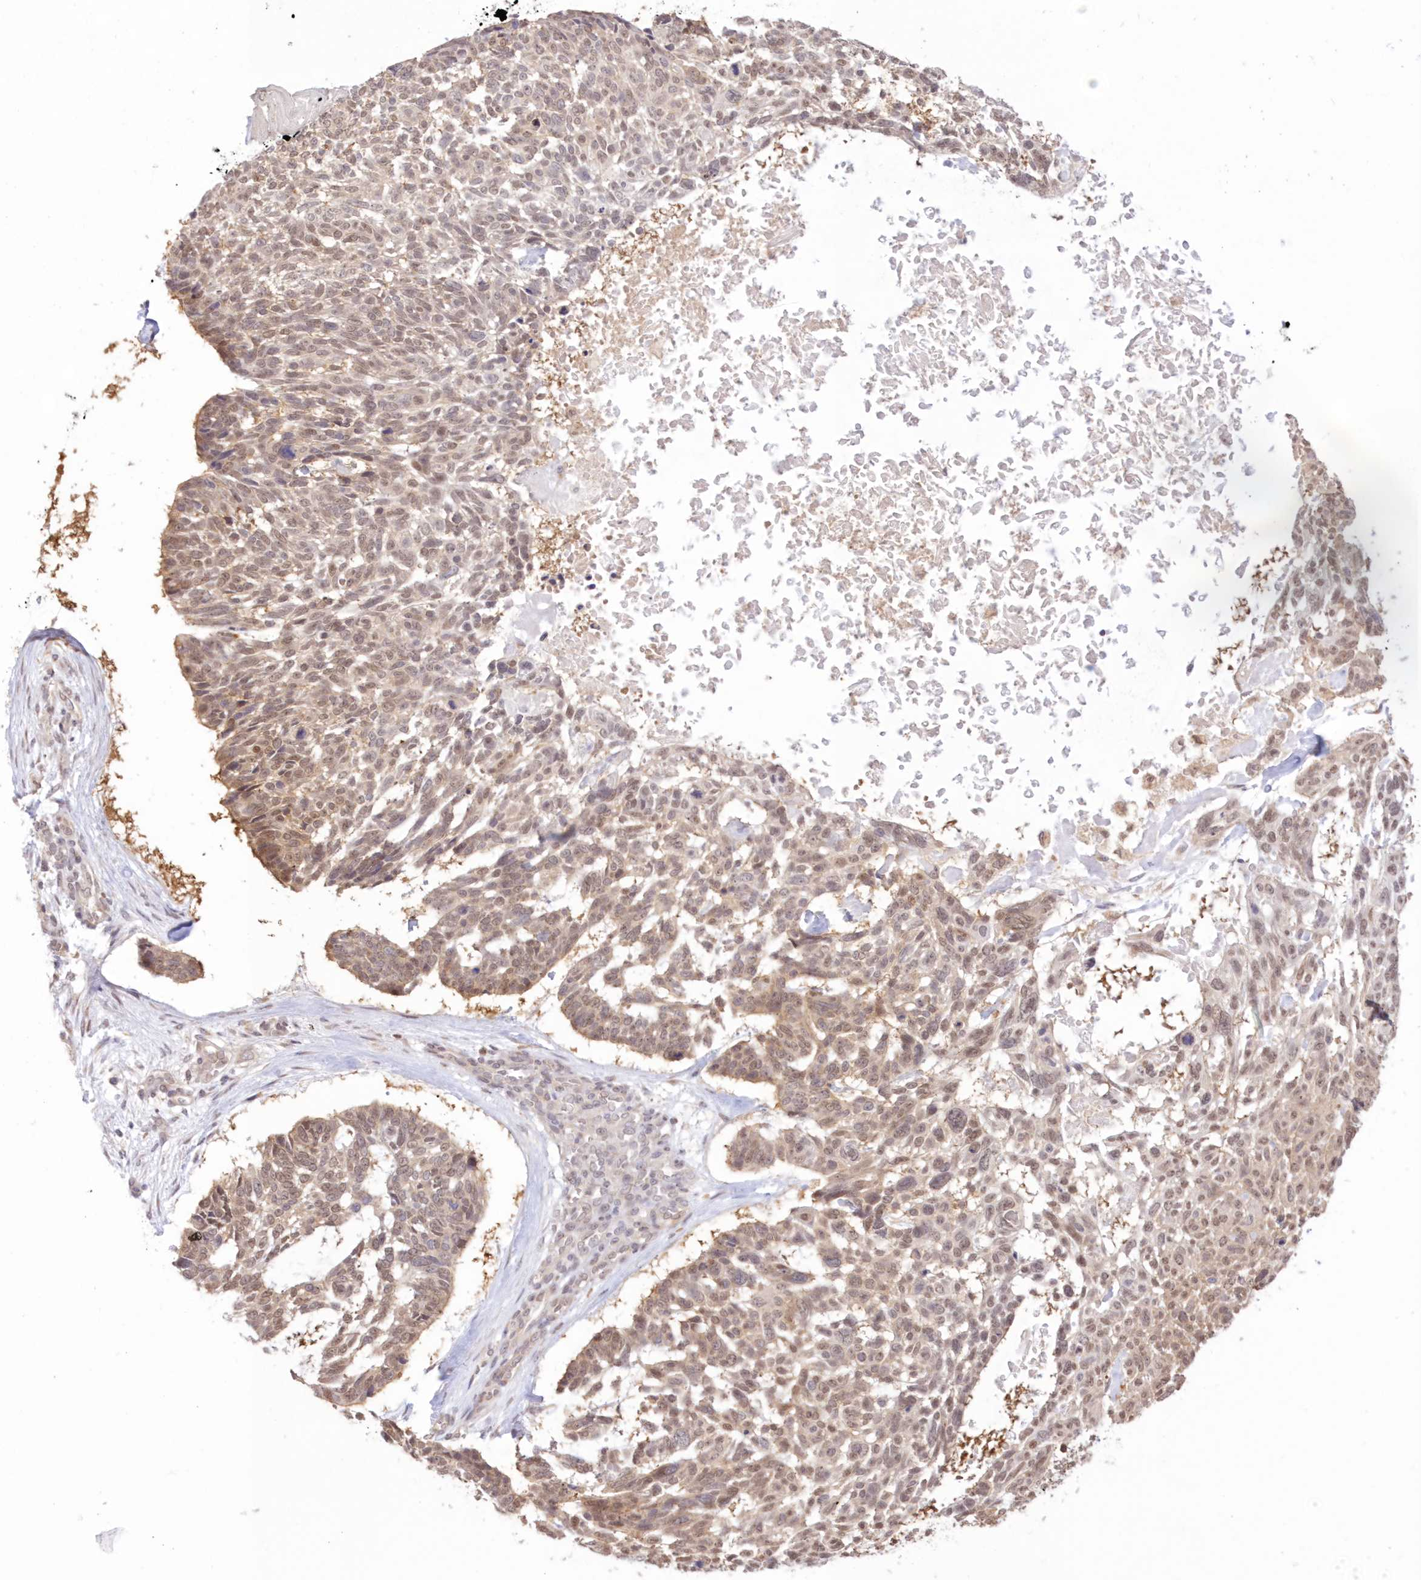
{"staining": {"intensity": "moderate", "quantity": ">75%", "location": "cytoplasmic/membranous,nuclear"}, "tissue": "skin cancer", "cell_type": "Tumor cells", "image_type": "cancer", "snomed": [{"axis": "morphology", "description": "Basal cell carcinoma"}, {"axis": "topography", "description": "Skin"}], "caption": "The immunohistochemical stain shows moderate cytoplasmic/membranous and nuclear staining in tumor cells of skin cancer tissue.", "gene": "RNPEP", "patient": {"sex": "male", "age": 88}}